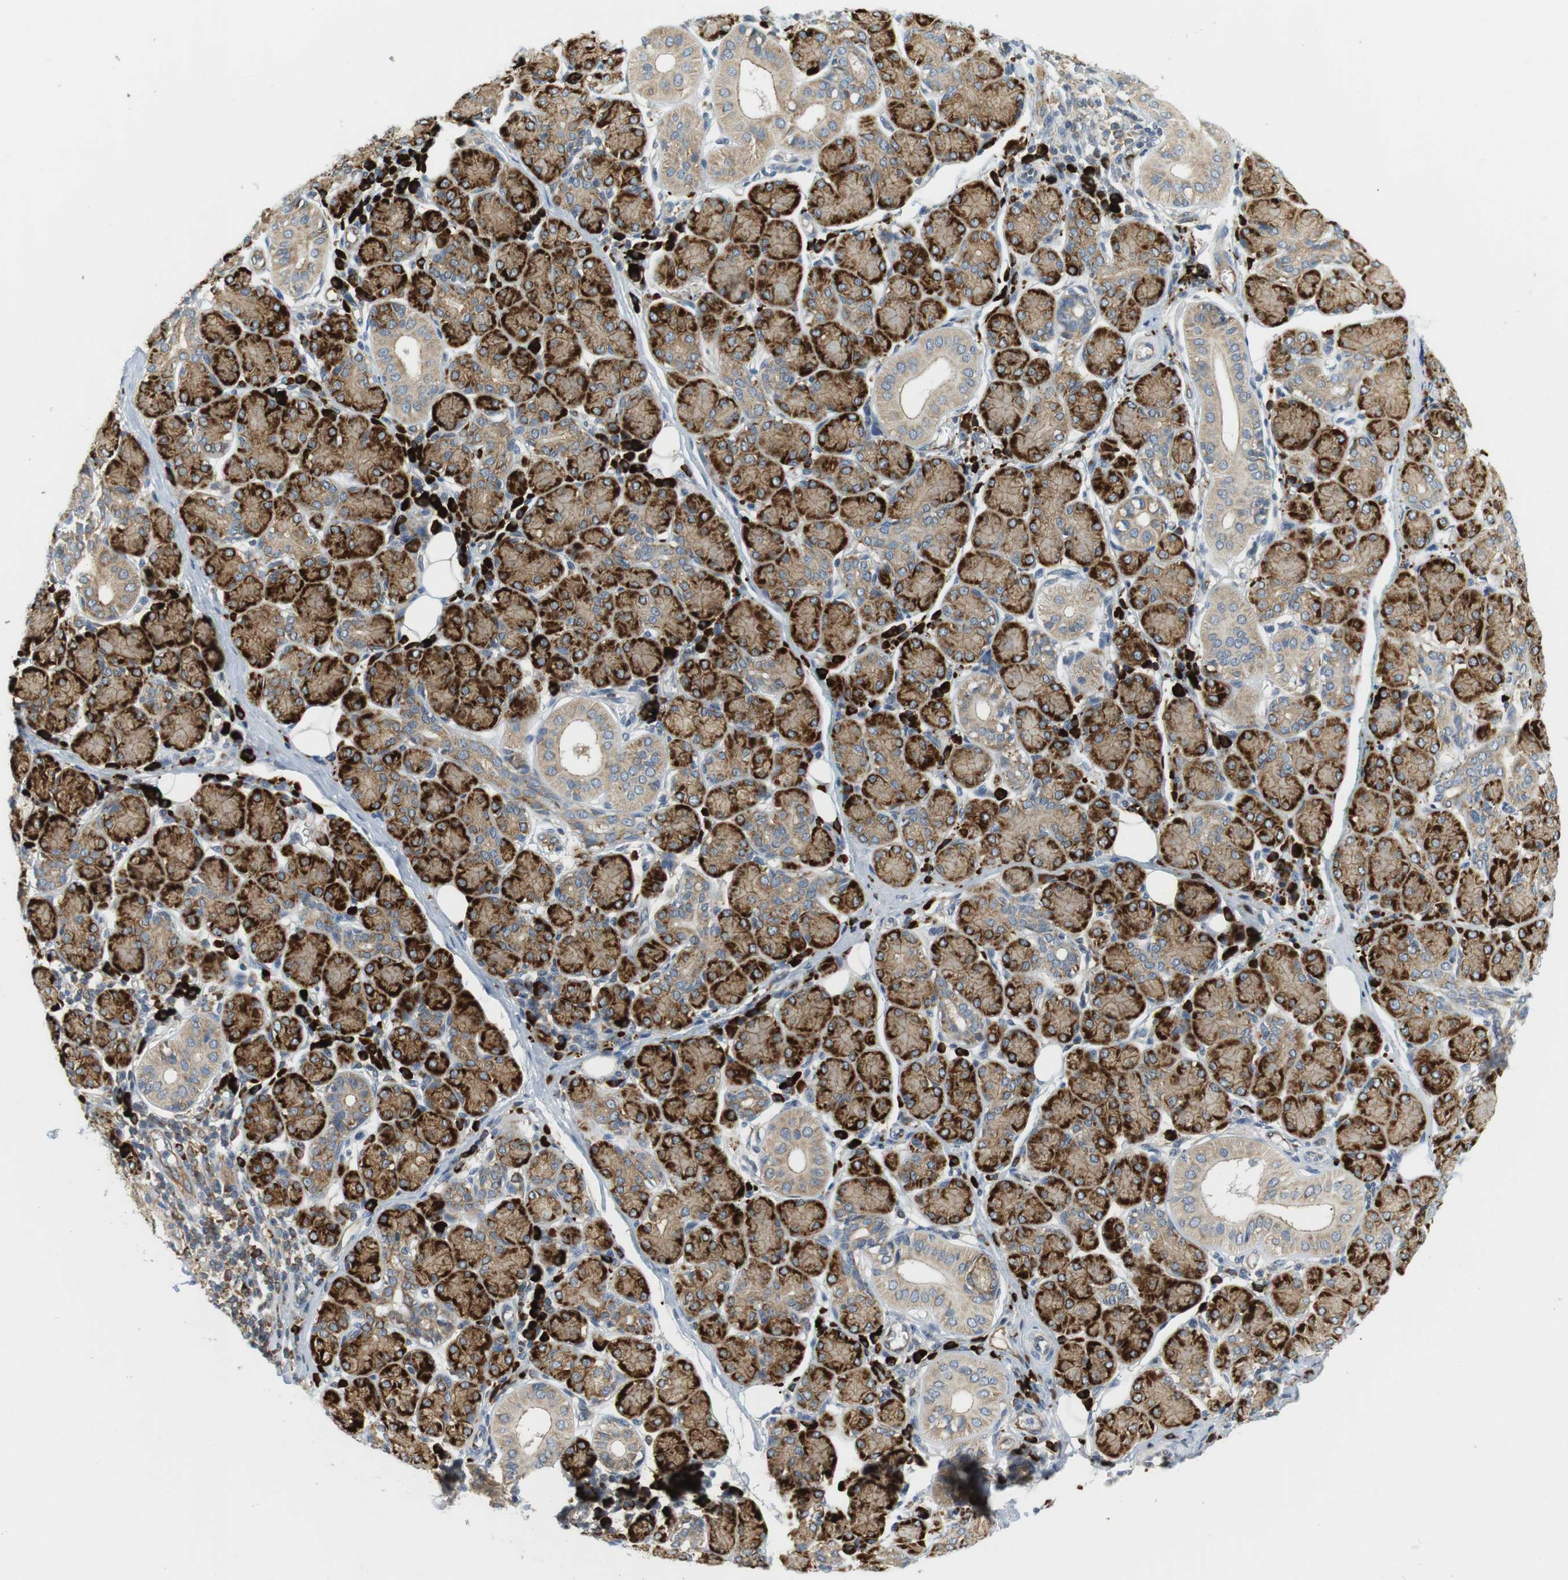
{"staining": {"intensity": "strong", "quantity": ">75%", "location": "cytoplasmic/membranous"}, "tissue": "salivary gland", "cell_type": "Glandular cells", "image_type": "normal", "snomed": [{"axis": "morphology", "description": "Normal tissue, NOS"}, {"axis": "morphology", "description": "Inflammation, NOS"}, {"axis": "topography", "description": "Lymph node"}, {"axis": "topography", "description": "Salivary gland"}], "caption": "Immunohistochemical staining of unremarkable human salivary gland displays high levels of strong cytoplasmic/membranous staining in approximately >75% of glandular cells. (Brightfield microscopy of DAB IHC at high magnification).", "gene": "TMEM200A", "patient": {"sex": "male", "age": 3}}